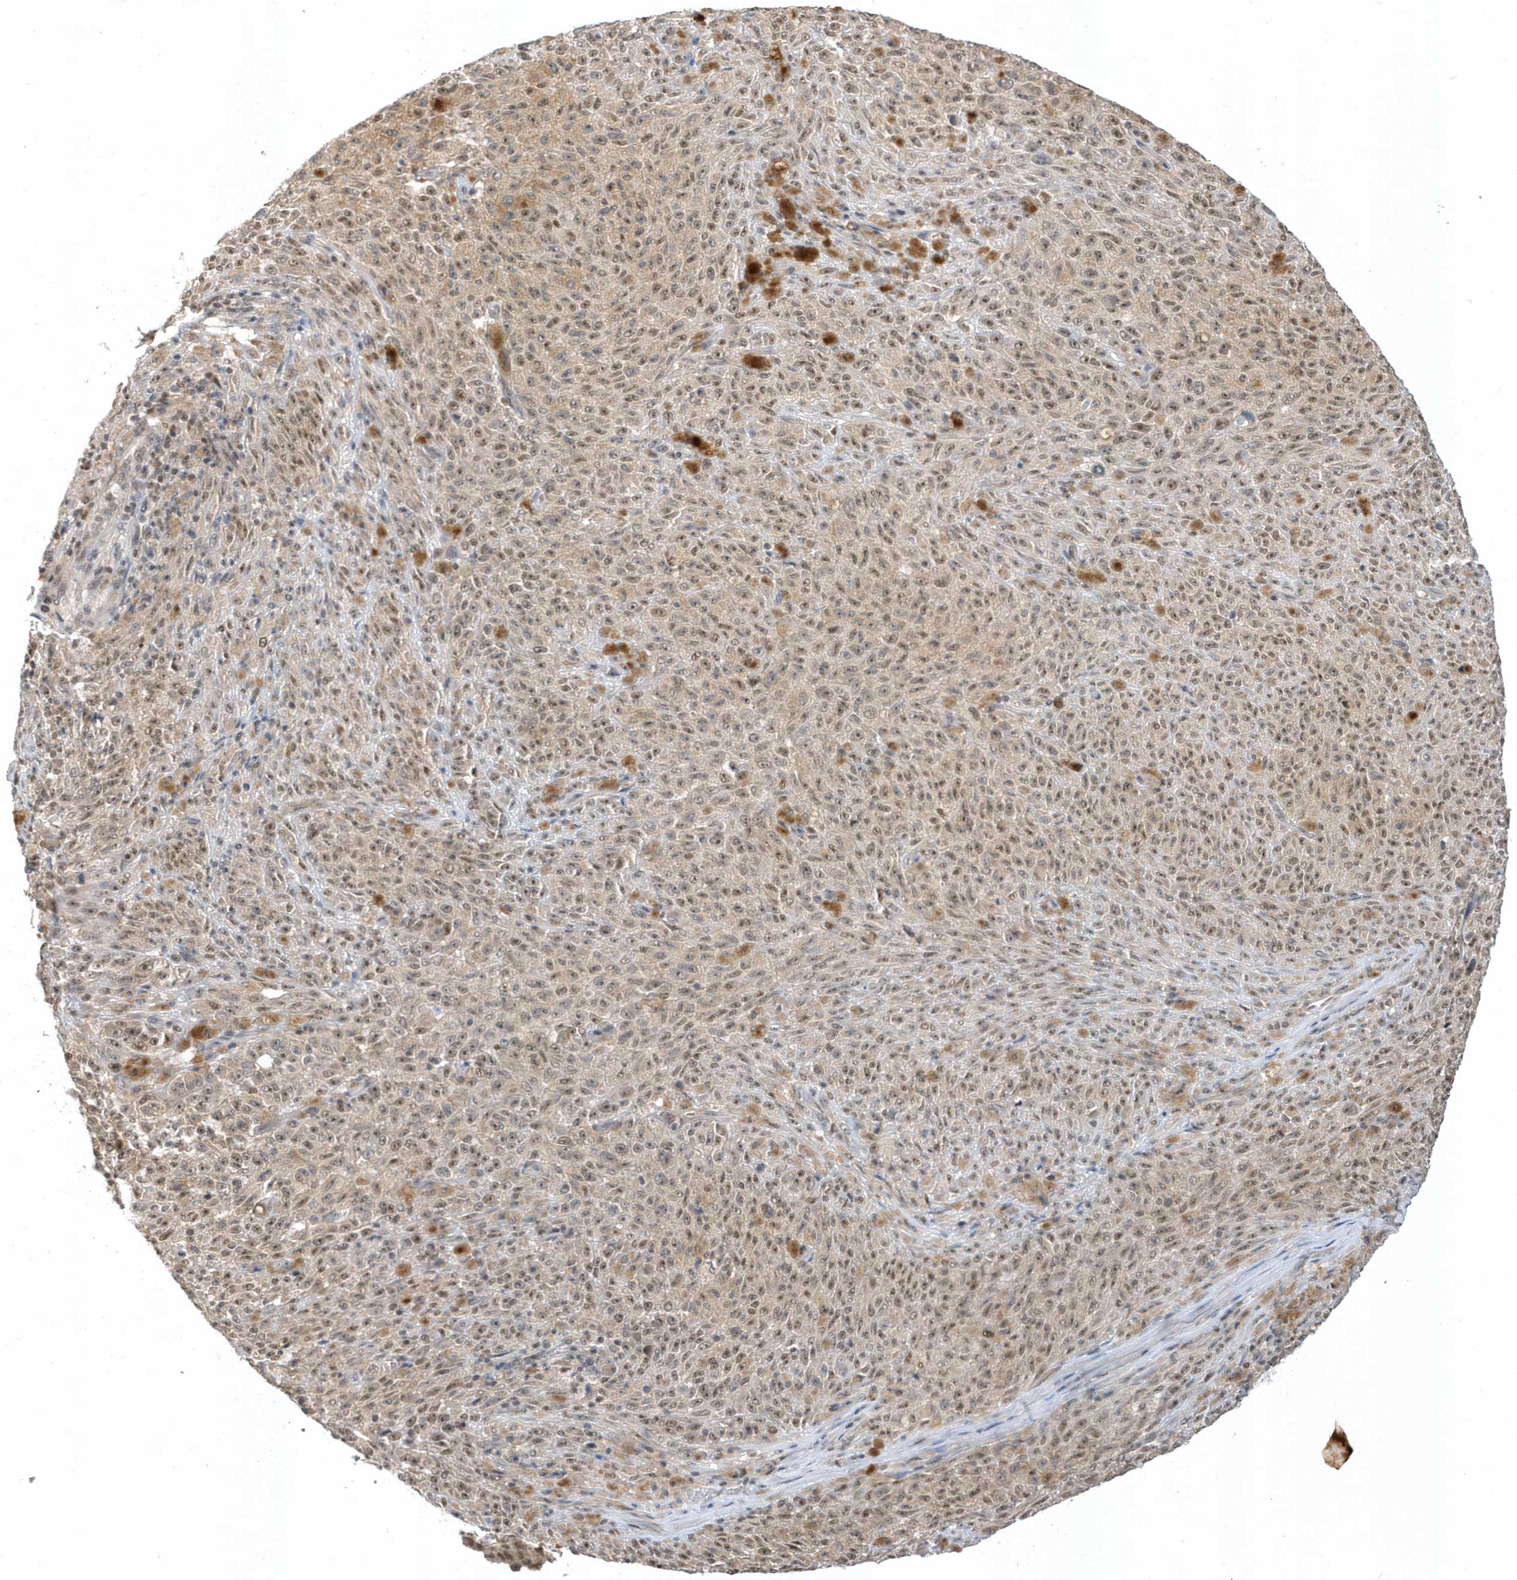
{"staining": {"intensity": "moderate", "quantity": ">75%", "location": "nuclear"}, "tissue": "melanoma", "cell_type": "Tumor cells", "image_type": "cancer", "snomed": [{"axis": "morphology", "description": "Malignant melanoma, NOS"}, {"axis": "topography", "description": "Skin"}], "caption": "The micrograph exhibits a brown stain indicating the presence of a protein in the nuclear of tumor cells in malignant melanoma.", "gene": "ZNF740", "patient": {"sex": "female", "age": 82}}